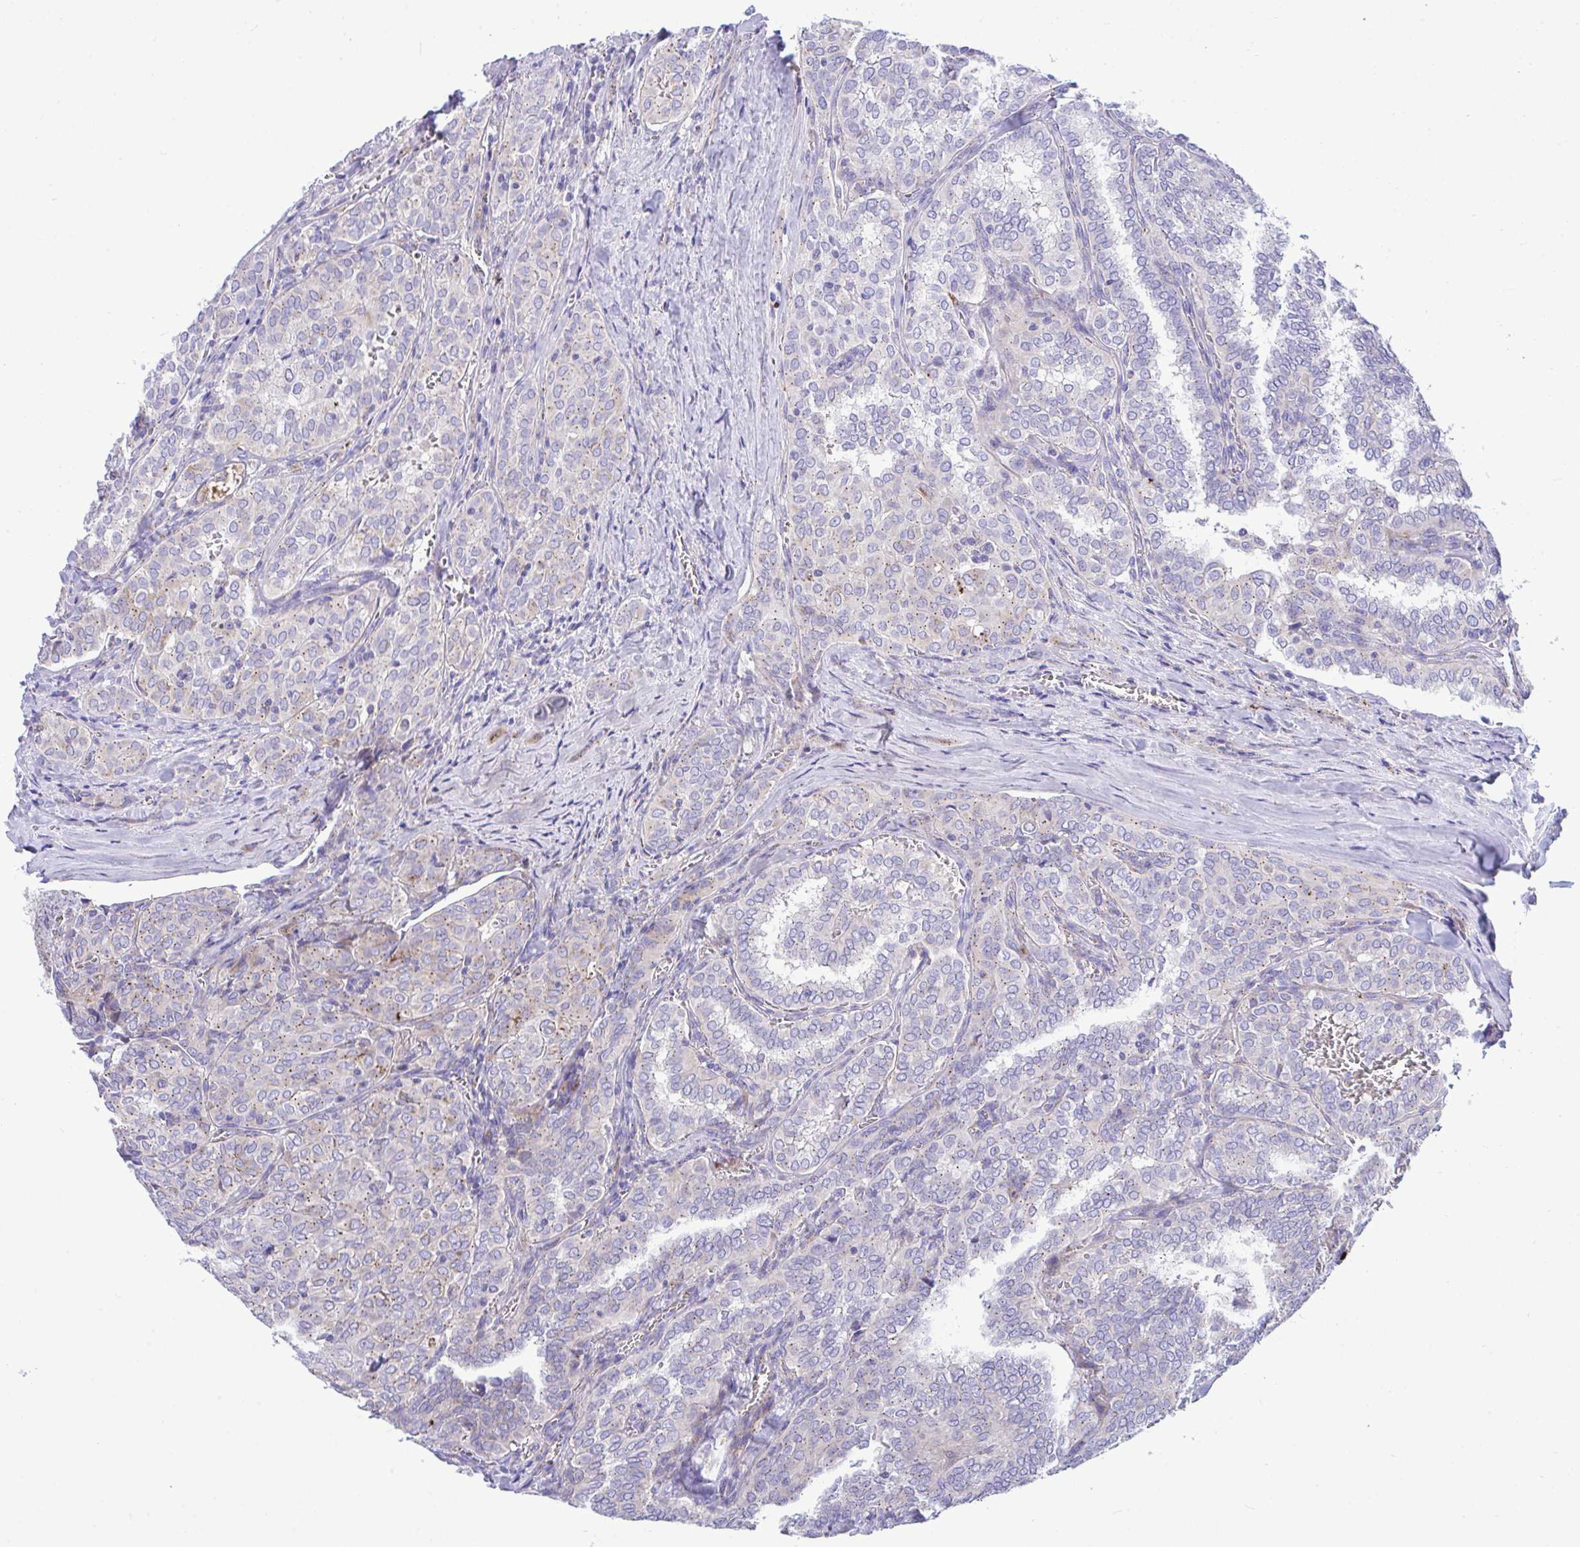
{"staining": {"intensity": "weak", "quantity": "<25%", "location": "cytoplasmic/membranous"}, "tissue": "thyroid cancer", "cell_type": "Tumor cells", "image_type": "cancer", "snomed": [{"axis": "morphology", "description": "Papillary adenocarcinoma, NOS"}, {"axis": "topography", "description": "Thyroid gland"}], "caption": "There is no significant positivity in tumor cells of papillary adenocarcinoma (thyroid).", "gene": "MRPS16", "patient": {"sex": "female", "age": 30}}